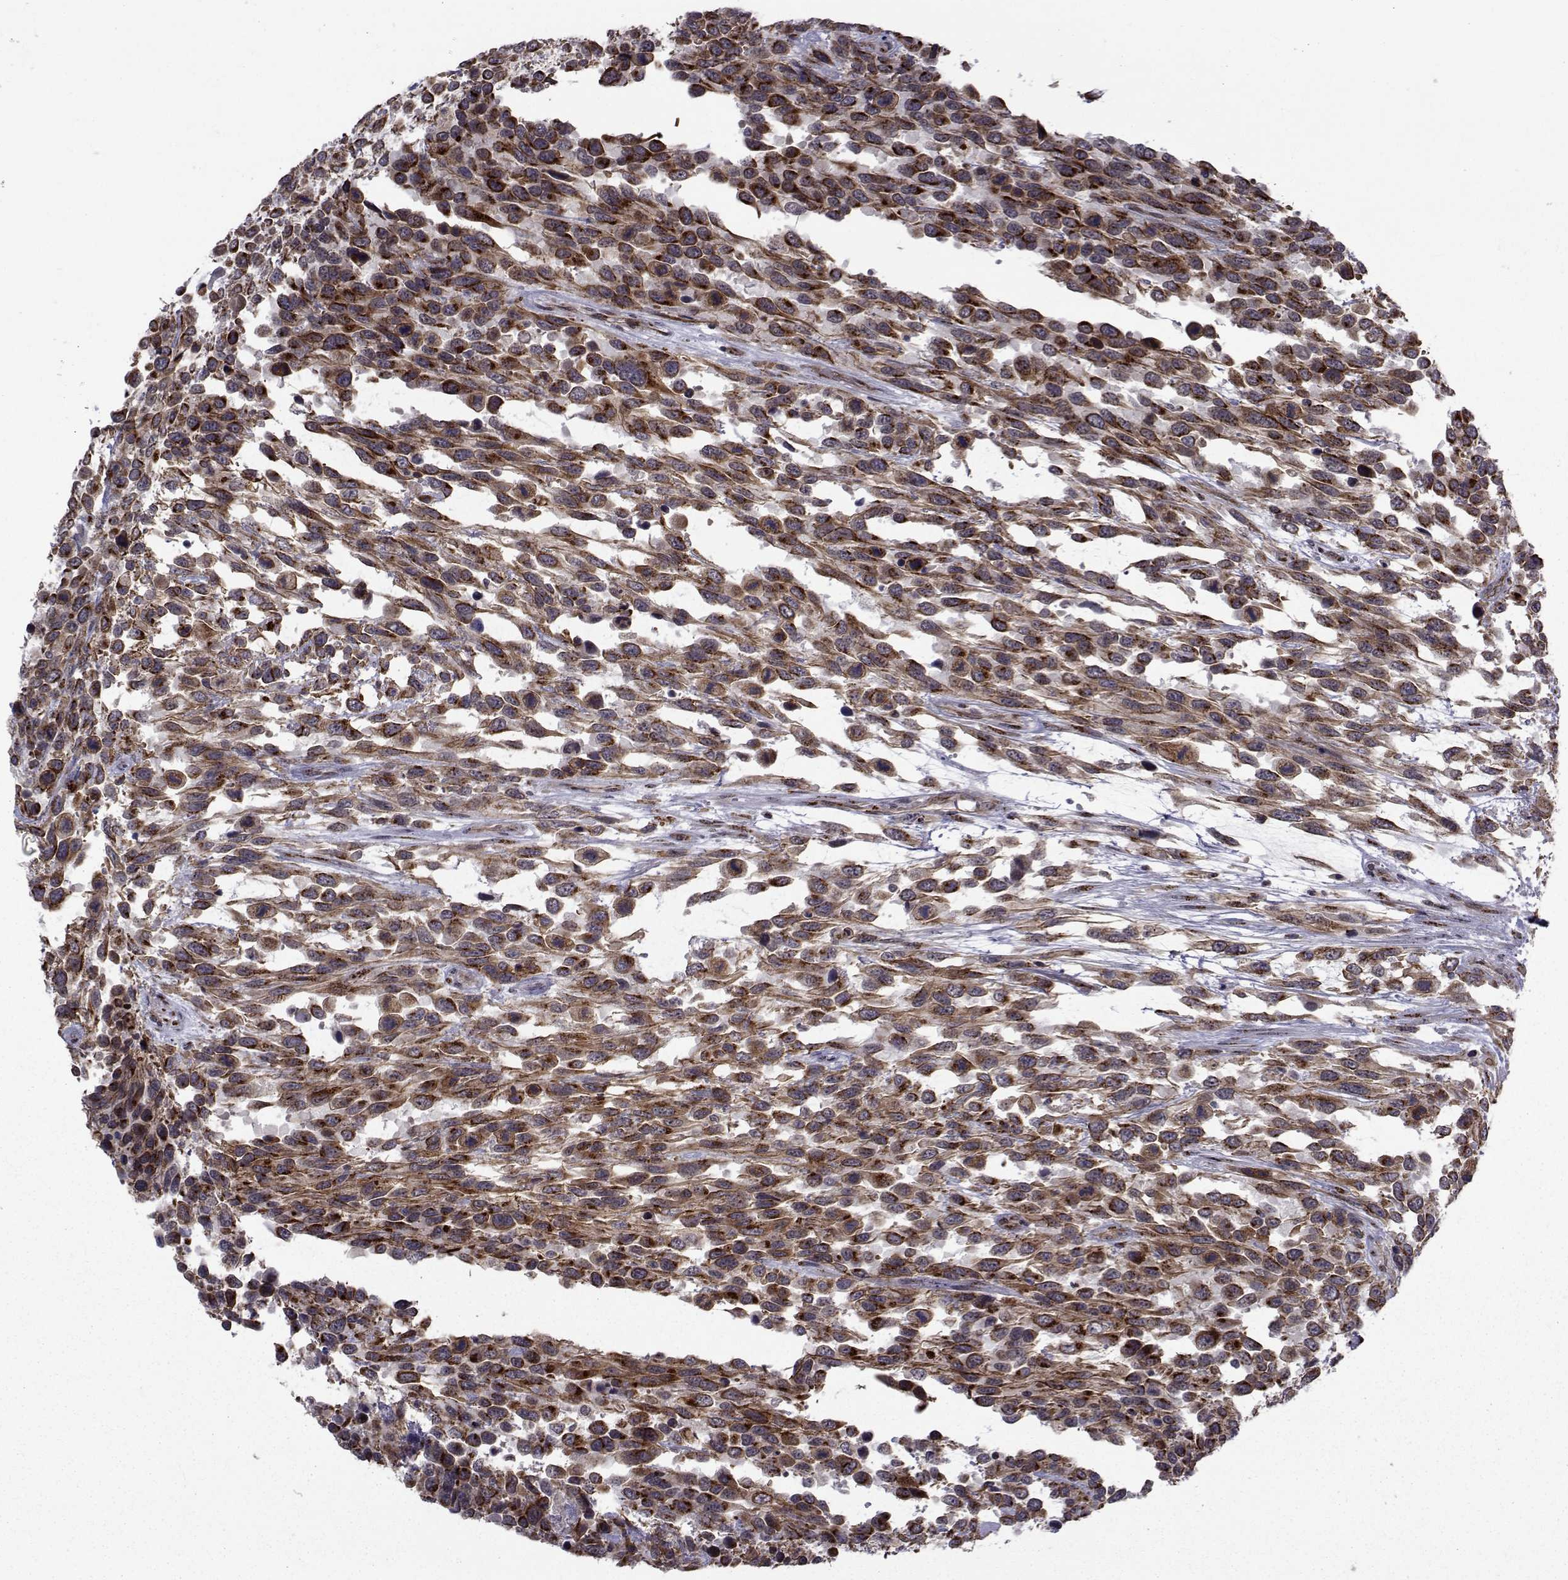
{"staining": {"intensity": "moderate", "quantity": ">75%", "location": "cytoplasmic/membranous"}, "tissue": "urothelial cancer", "cell_type": "Tumor cells", "image_type": "cancer", "snomed": [{"axis": "morphology", "description": "Urothelial carcinoma, High grade"}, {"axis": "topography", "description": "Urinary bladder"}], "caption": "An immunohistochemistry micrograph of tumor tissue is shown. Protein staining in brown labels moderate cytoplasmic/membranous positivity in urothelial cancer within tumor cells. (DAB IHC, brown staining for protein, blue staining for nuclei).", "gene": "ATP6V1C2", "patient": {"sex": "female", "age": 70}}